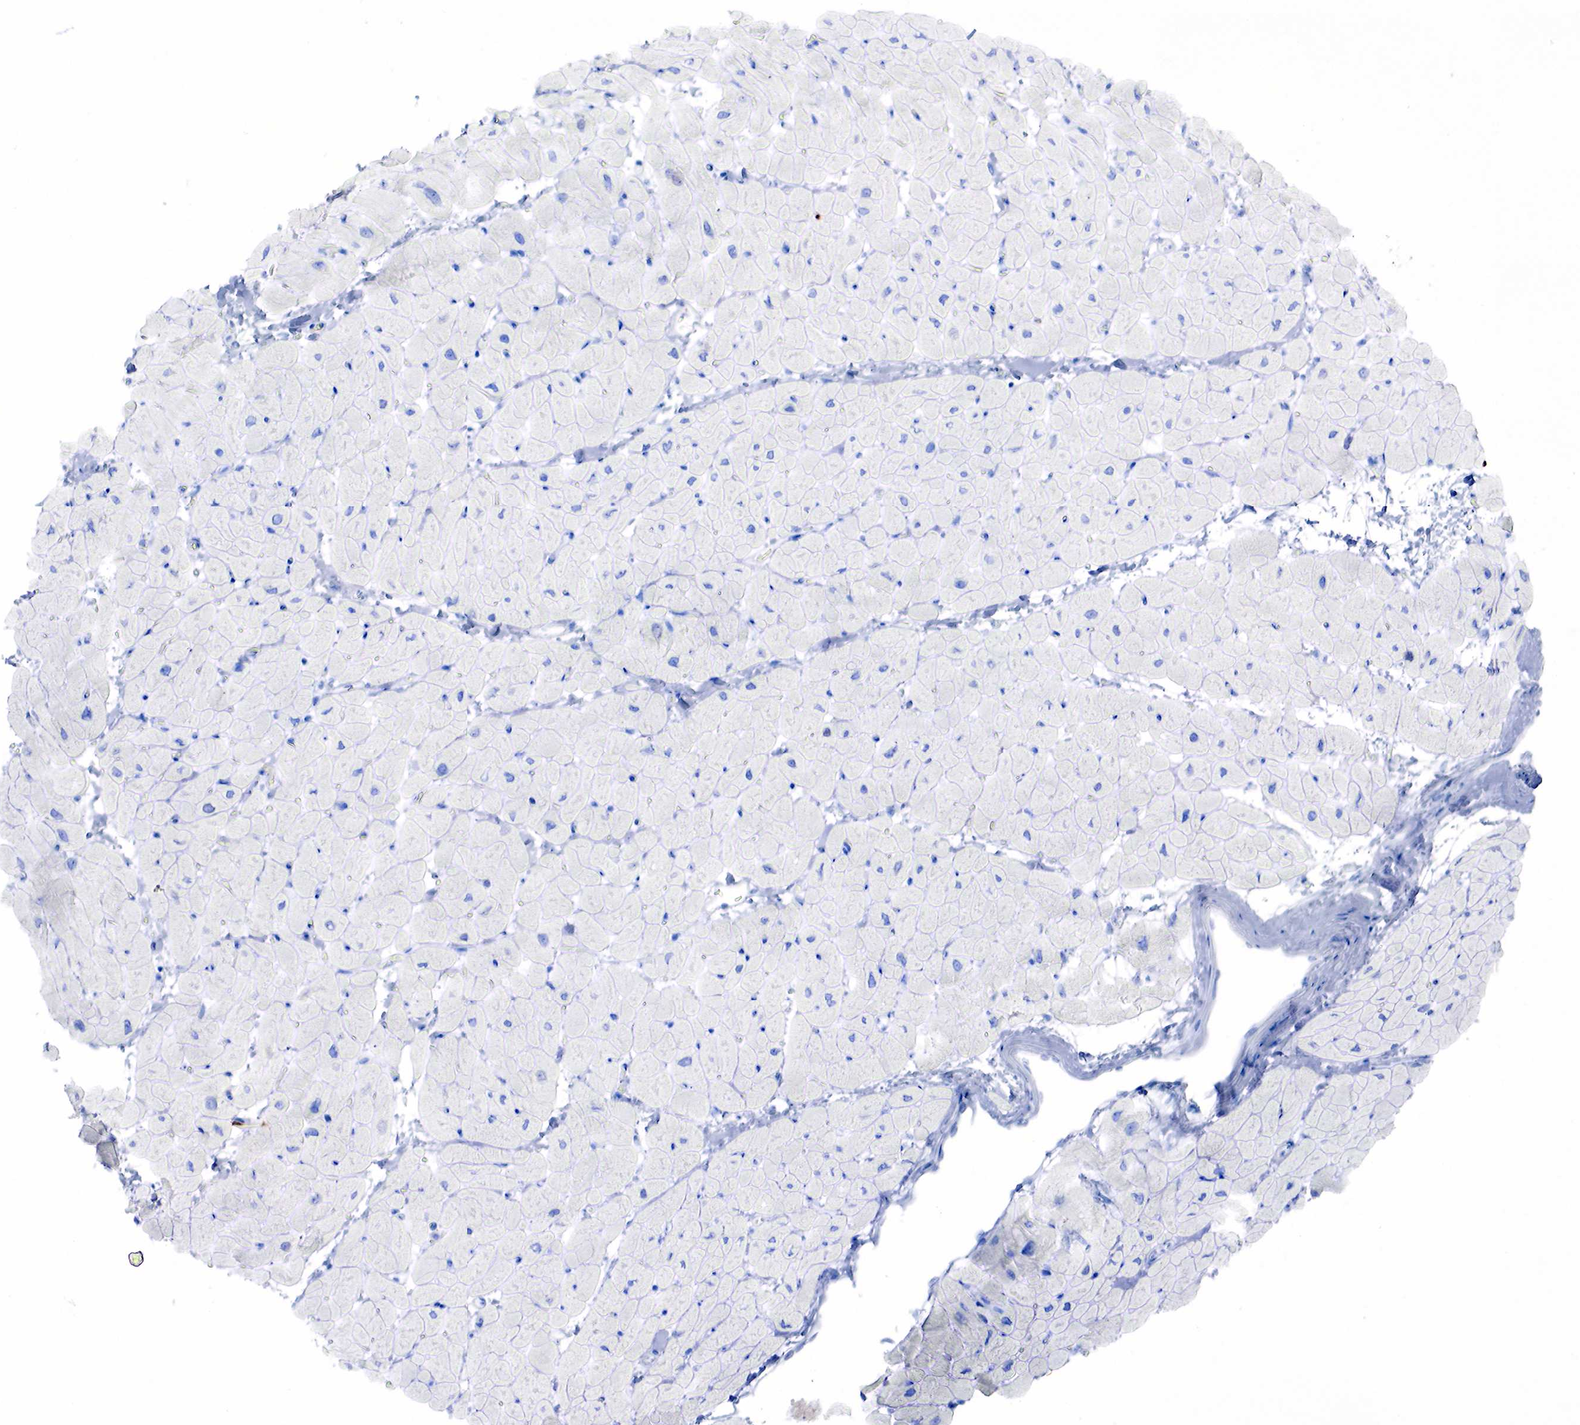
{"staining": {"intensity": "negative", "quantity": "none", "location": "none"}, "tissue": "heart muscle", "cell_type": "Cardiomyocytes", "image_type": "normal", "snomed": [{"axis": "morphology", "description": "Normal tissue, NOS"}, {"axis": "topography", "description": "Heart"}], "caption": "This image is of benign heart muscle stained with immunohistochemistry to label a protein in brown with the nuclei are counter-stained blue. There is no expression in cardiomyocytes.", "gene": "FUT4", "patient": {"sex": "male", "age": 45}}